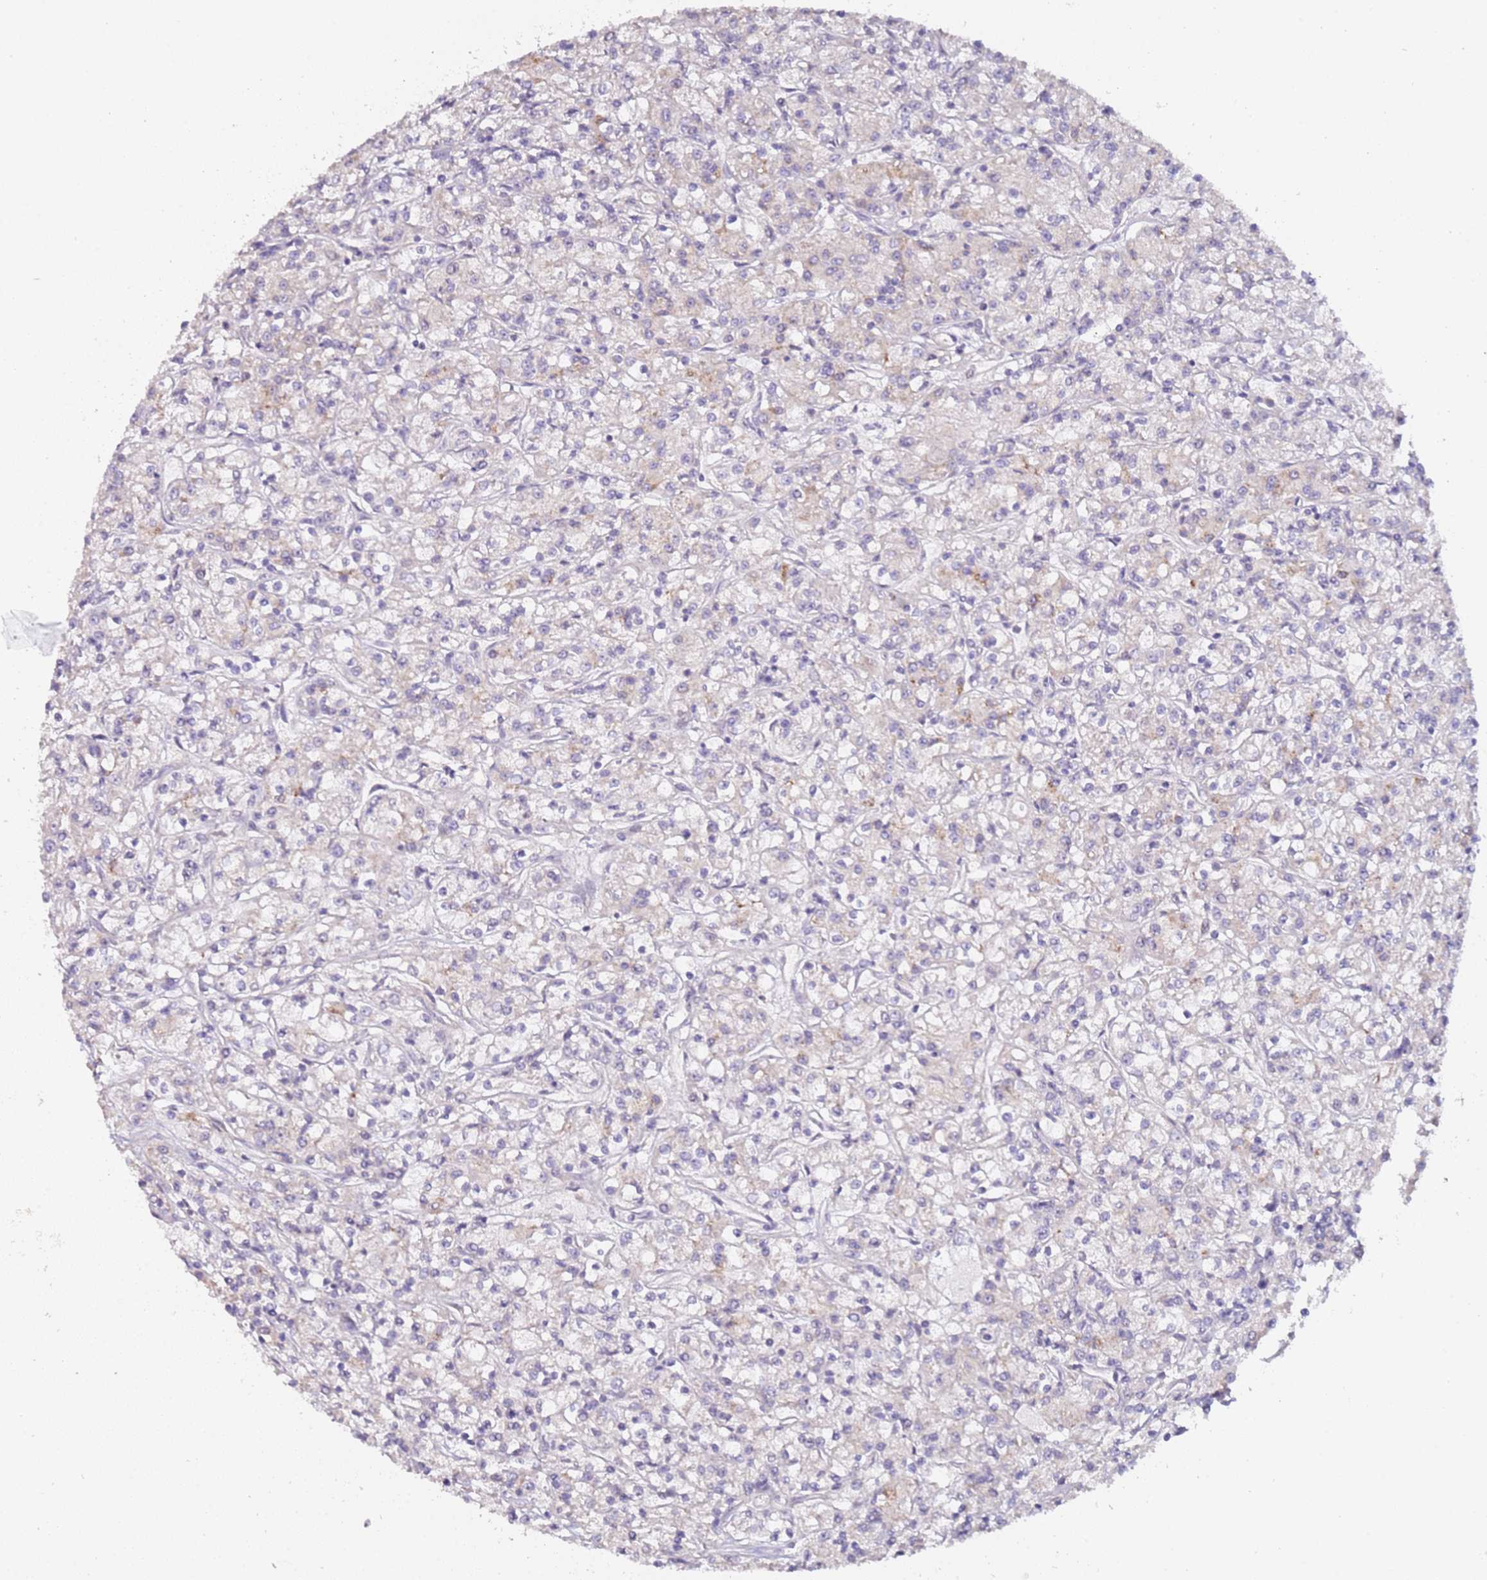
{"staining": {"intensity": "negative", "quantity": "none", "location": "none"}, "tissue": "renal cancer", "cell_type": "Tumor cells", "image_type": "cancer", "snomed": [{"axis": "morphology", "description": "Adenocarcinoma, NOS"}, {"axis": "topography", "description": "Kidney"}], "caption": "Tumor cells are negative for protein expression in human adenocarcinoma (renal).", "gene": "LGALSL", "patient": {"sex": "female", "age": 59}}